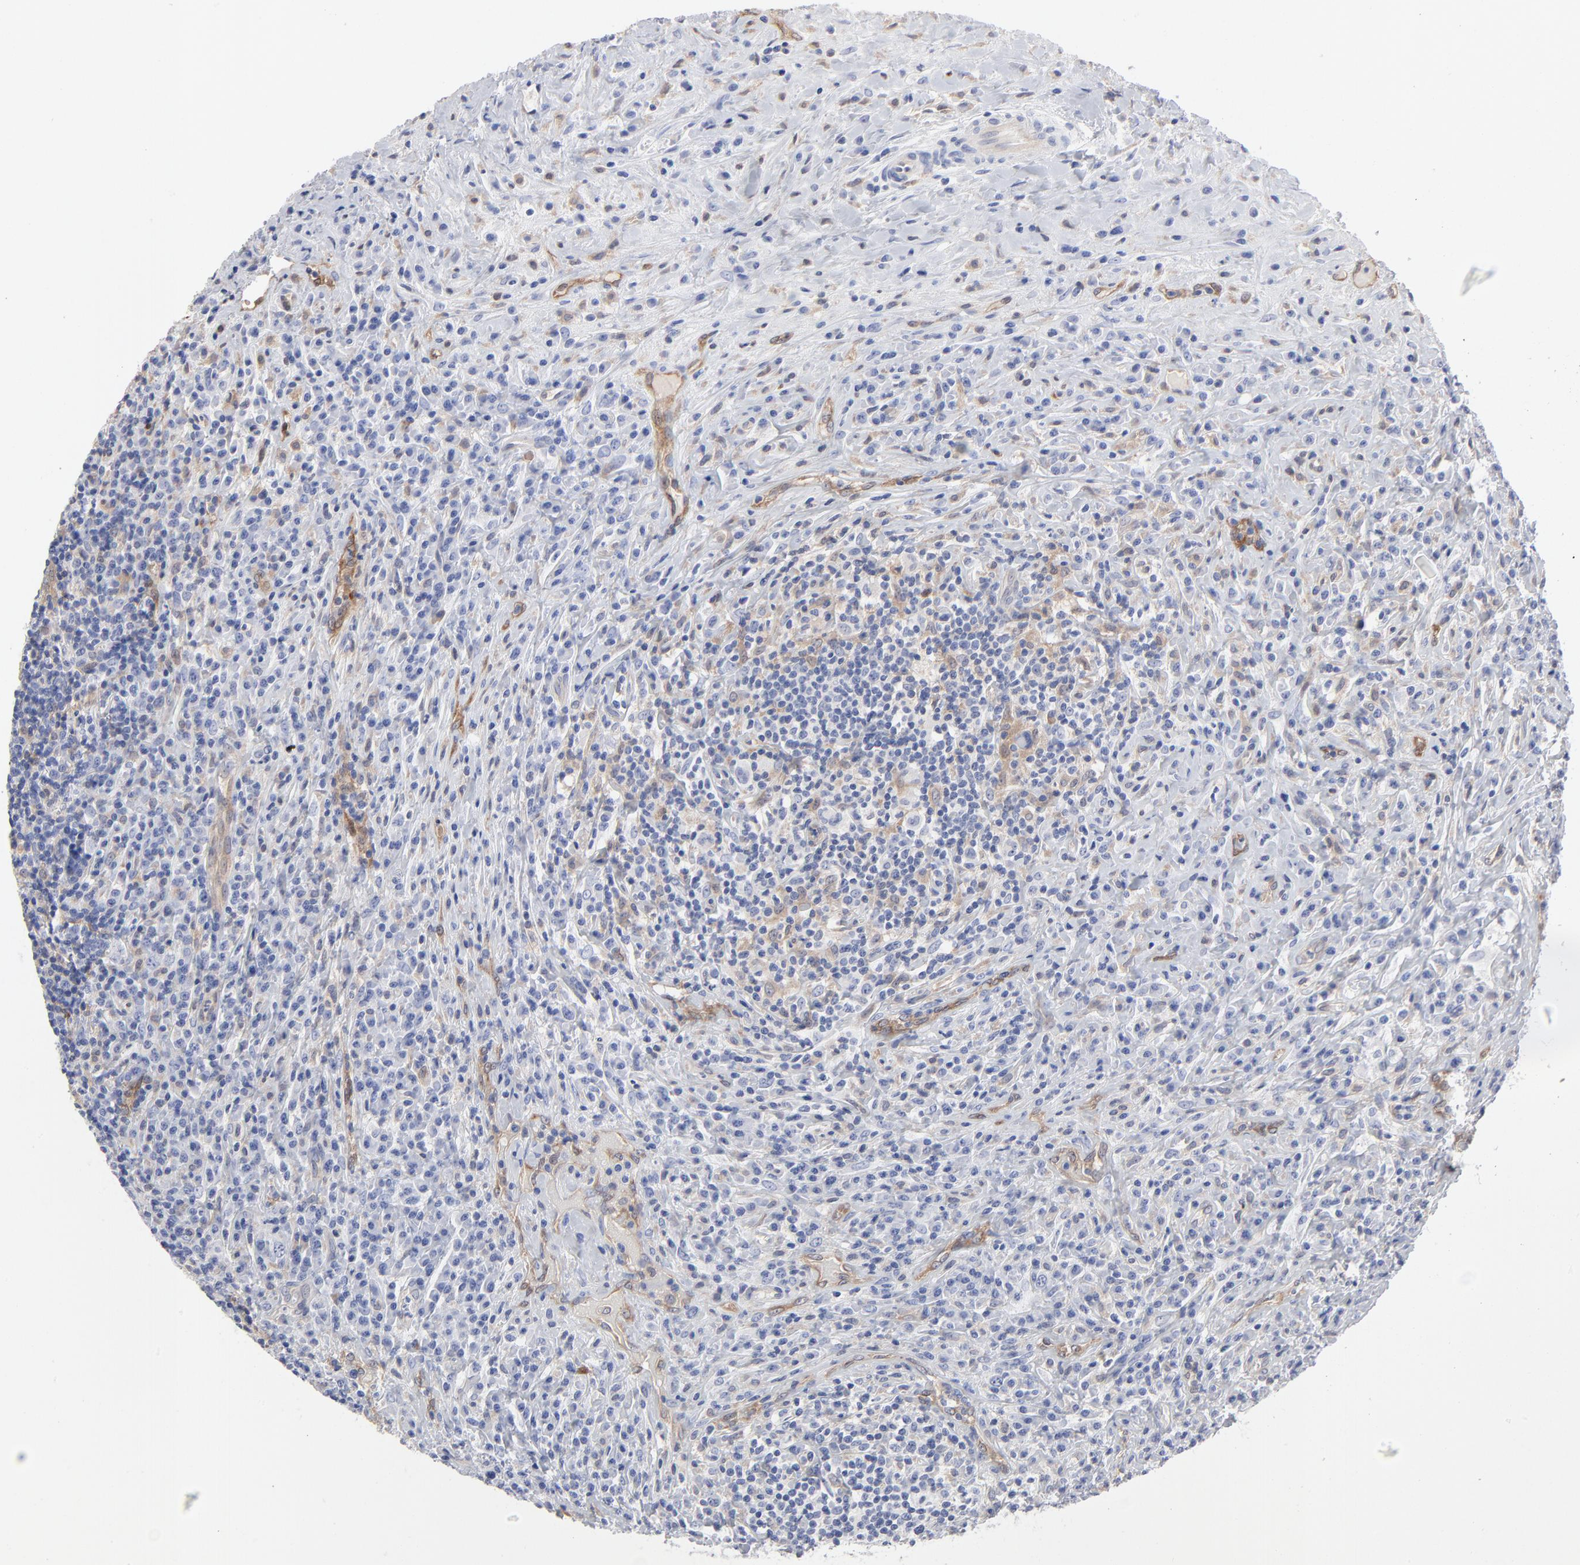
{"staining": {"intensity": "negative", "quantity": "none", "location": "none"}, "tissue": "lymphoma", "cell_type": "Tumor cells", "image_type": "cancer", "snomed": [{"axis": "morphology", "description": "Hodgkin's disease, NOS"}, {"axis": "topography", "description": "Lymph node"}], "caption": "Immunohistochemical staining of human lymphoma reveals no significant positivity in tumor cells.", "gene": "ARRB1", "patient": {"sex": "female", "age": 25}}